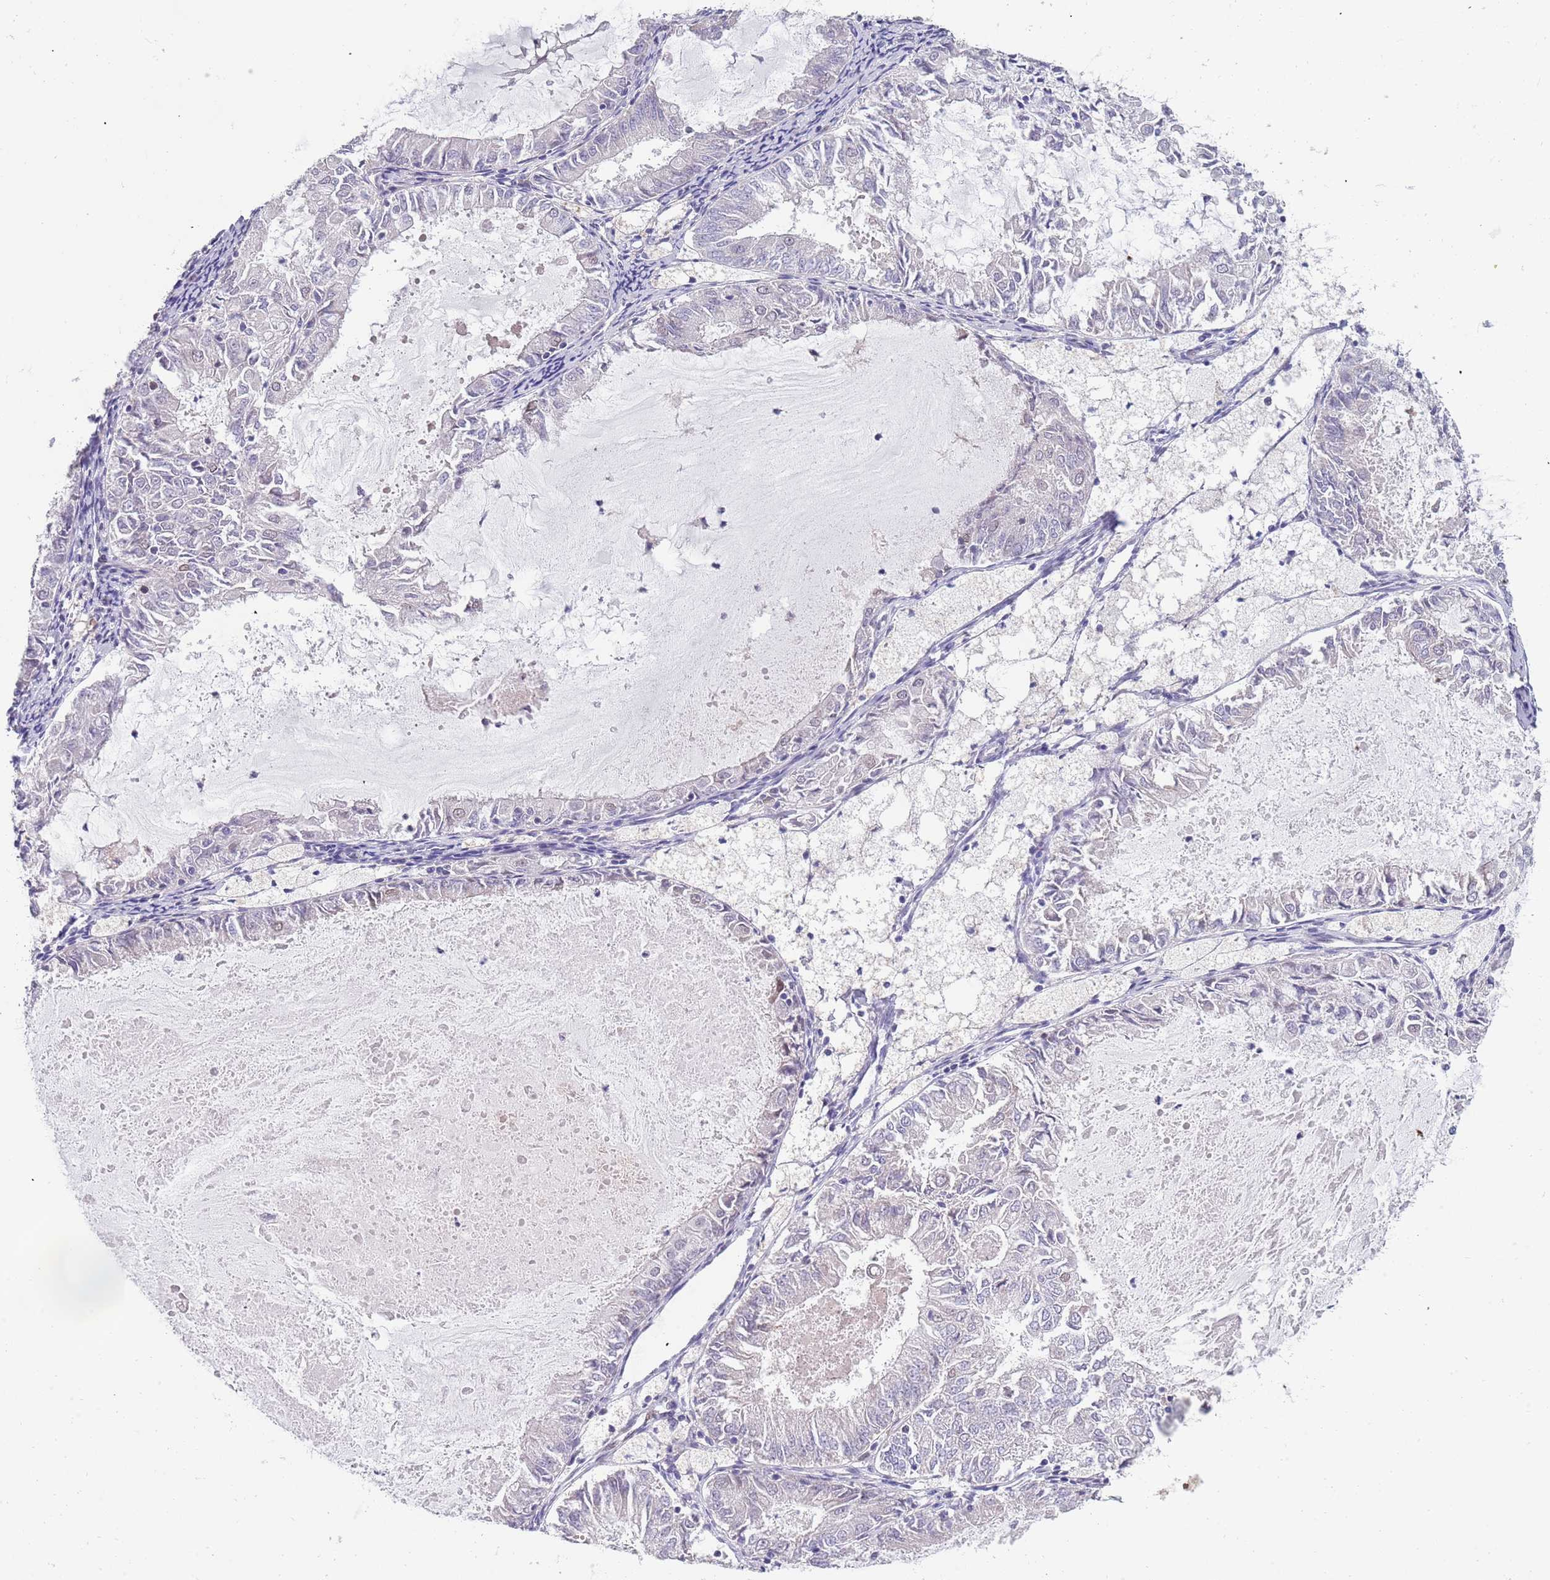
{"staining": {"intensity": "negative", "quantity": "none", "location": "none"}, "tissue": "endometrial cancer", "cell_type": "Tumor cells", "image_type": "cancer", "snomed": [{"axis": "morphology", "description": "Adenocarcinoma, NOS"}, {"axis": "topography", "description": "Endometrium"}], "caption": "DAB (3,3'-diaminobenzidine) immunohistochemical staining of endometrial cancer (adenocarcinoma) displays no significant positivity in tumor cells.", "gene": "KLHDC2", "patient": {"sex": "female", "age": 57}}